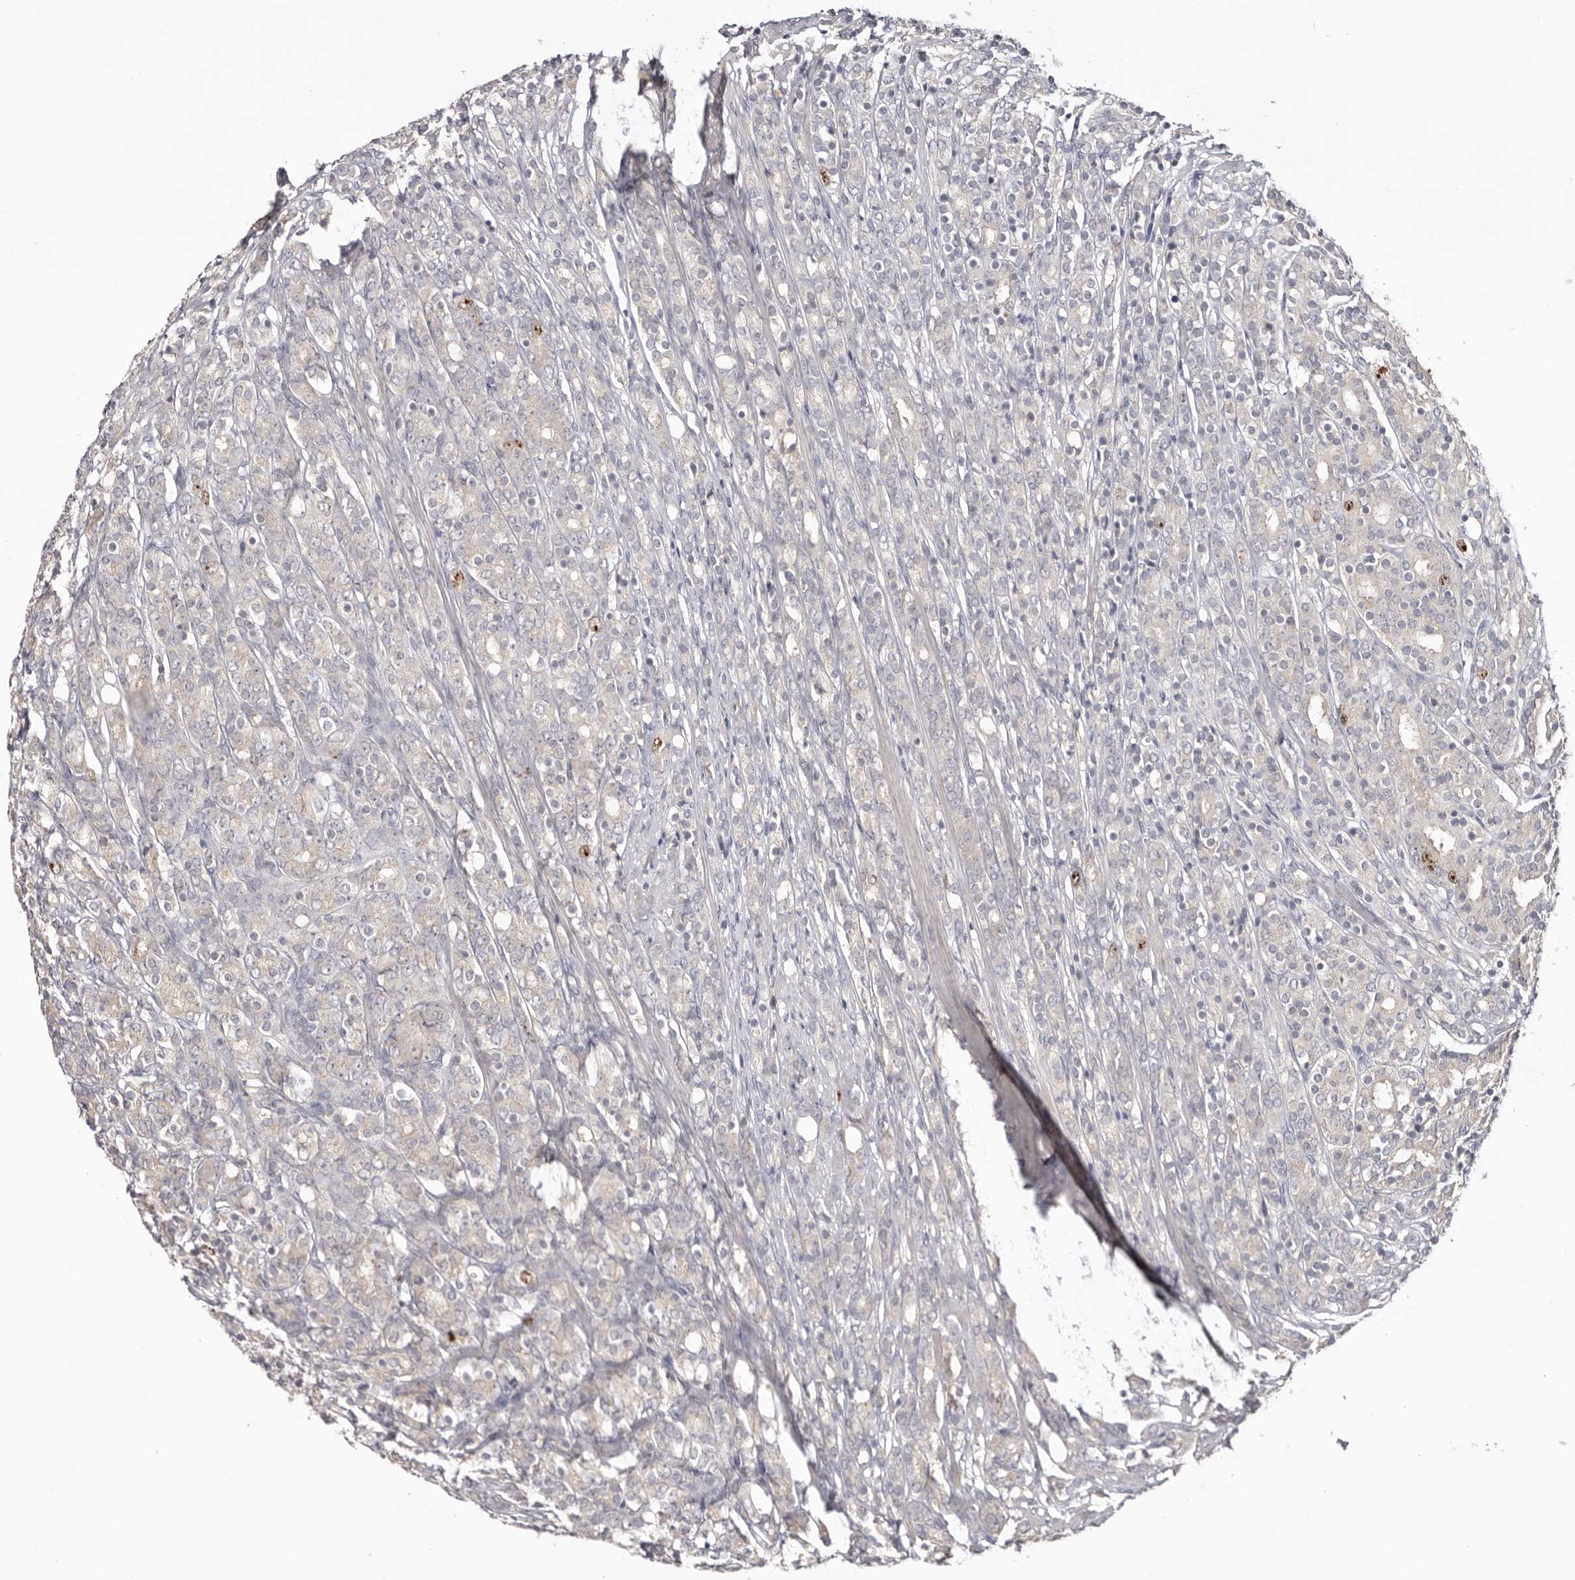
{"staining": {"intensity": "strong", "quantity": "<25%", "location": "nuclear"}, "tissue": "prostate cancer", "cell_type": "Tumor cells", "image_type": "cancer", "snomed": [{"axis": "morphology", "description": "Adenocarcinoma, High grade"}, {"axis": "topography", "description": "Prostate"}], "caption": "IHC (DAB) staining of prostate adenocarcinoma (high-grade) demonstrates strong nuclear protein staining in approximately <25% of tumor cells.", "gene": "CCDC190", "patient": {"sex": "male", "age": 62}}